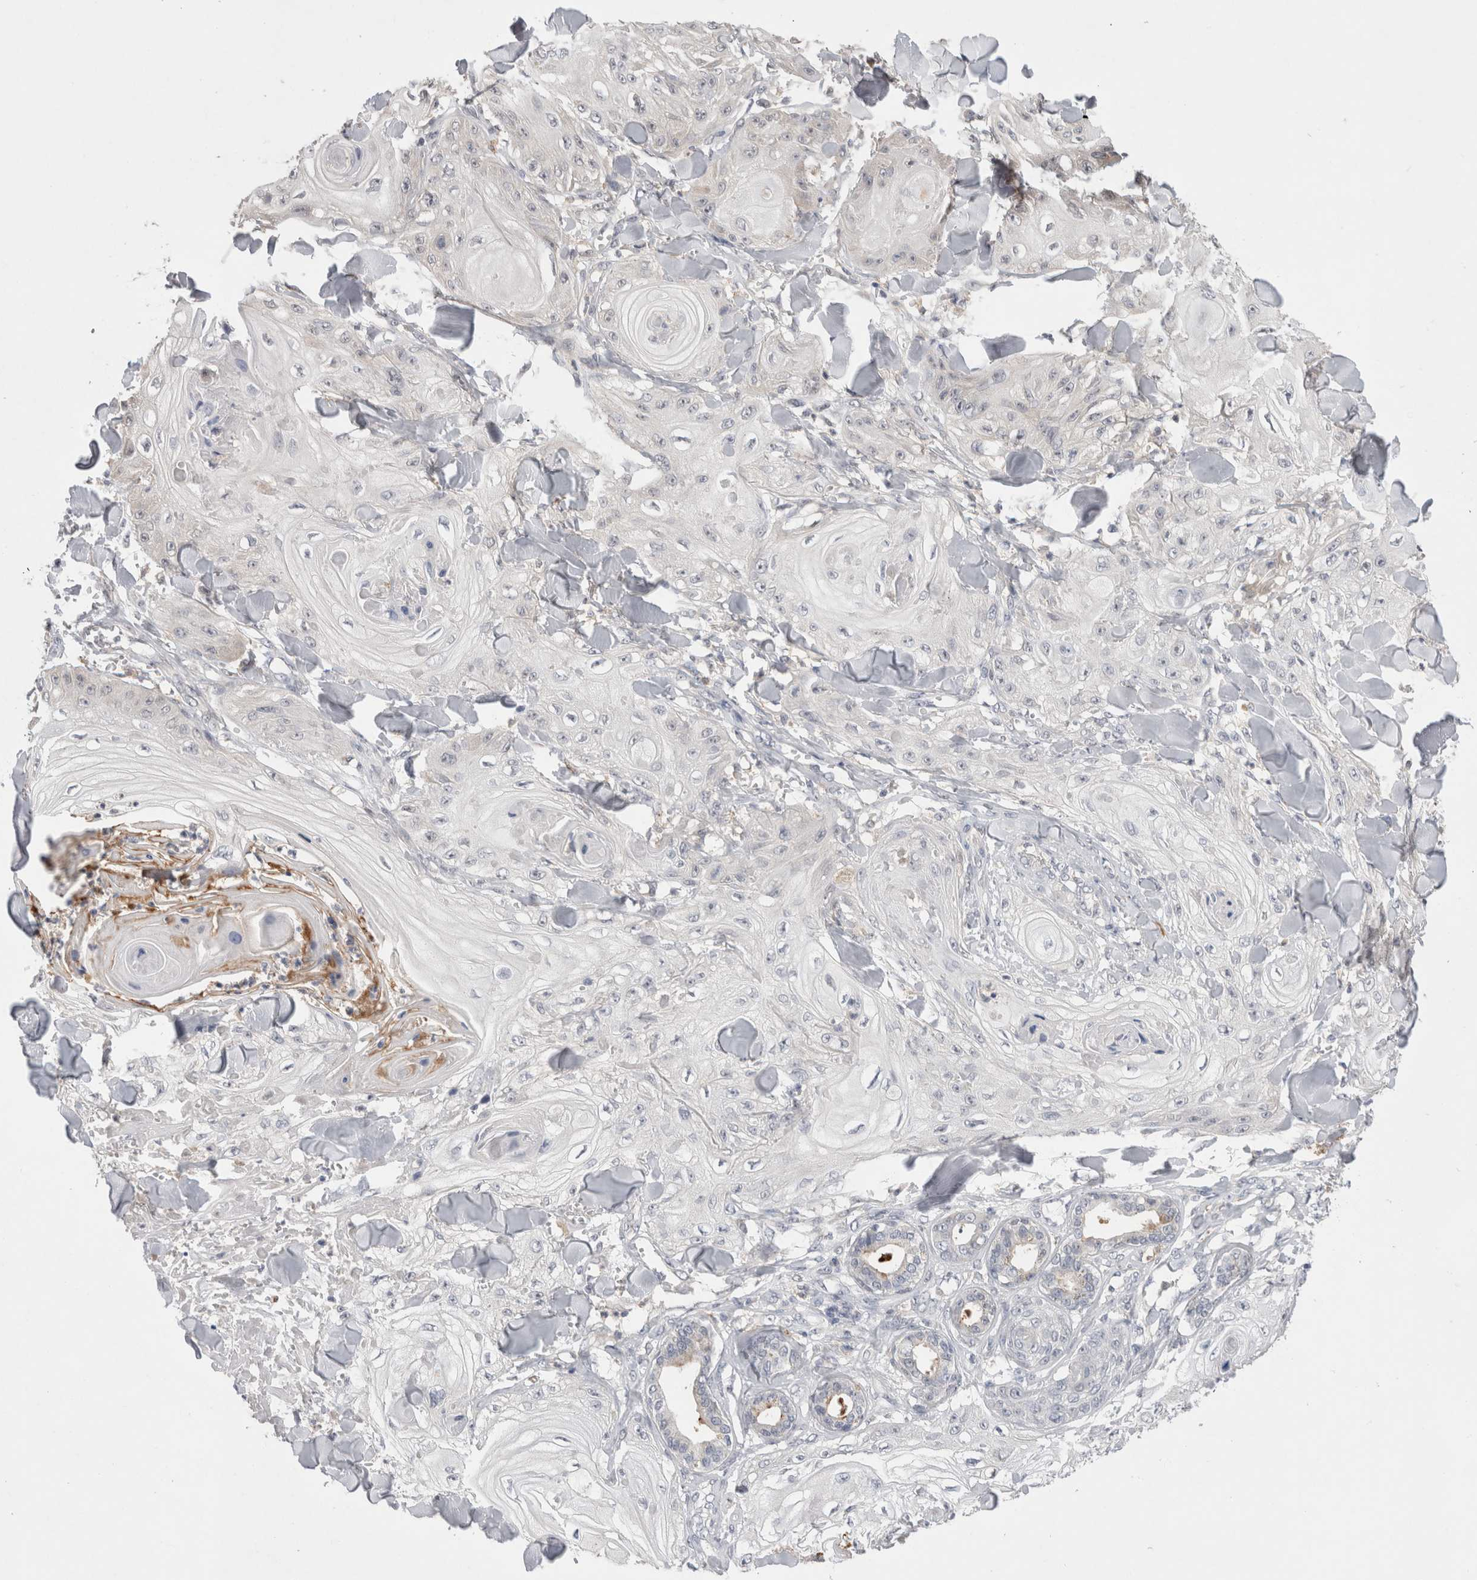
{"staining": {"intensity": "negative", "quantity": "none", "location": "none"}, "tissue": "skin cancer", "cell_type": "Tumor cells", "image_type": "cancer", "snomed": [{"axis": "morphology", "description": "Squamous cell carcinoma, NOS"}, {"axis": "topography", "description": "Skin"}], "caption": "IHC of human skin squamous cell carcinoma displays no expression in tumor cells. The staining is performed using DAB brown chromogen with nuclei counter-stained in using hematoxylin.", "gene": "VSIG4", "patient": {"sex": "male", "age": 74}}